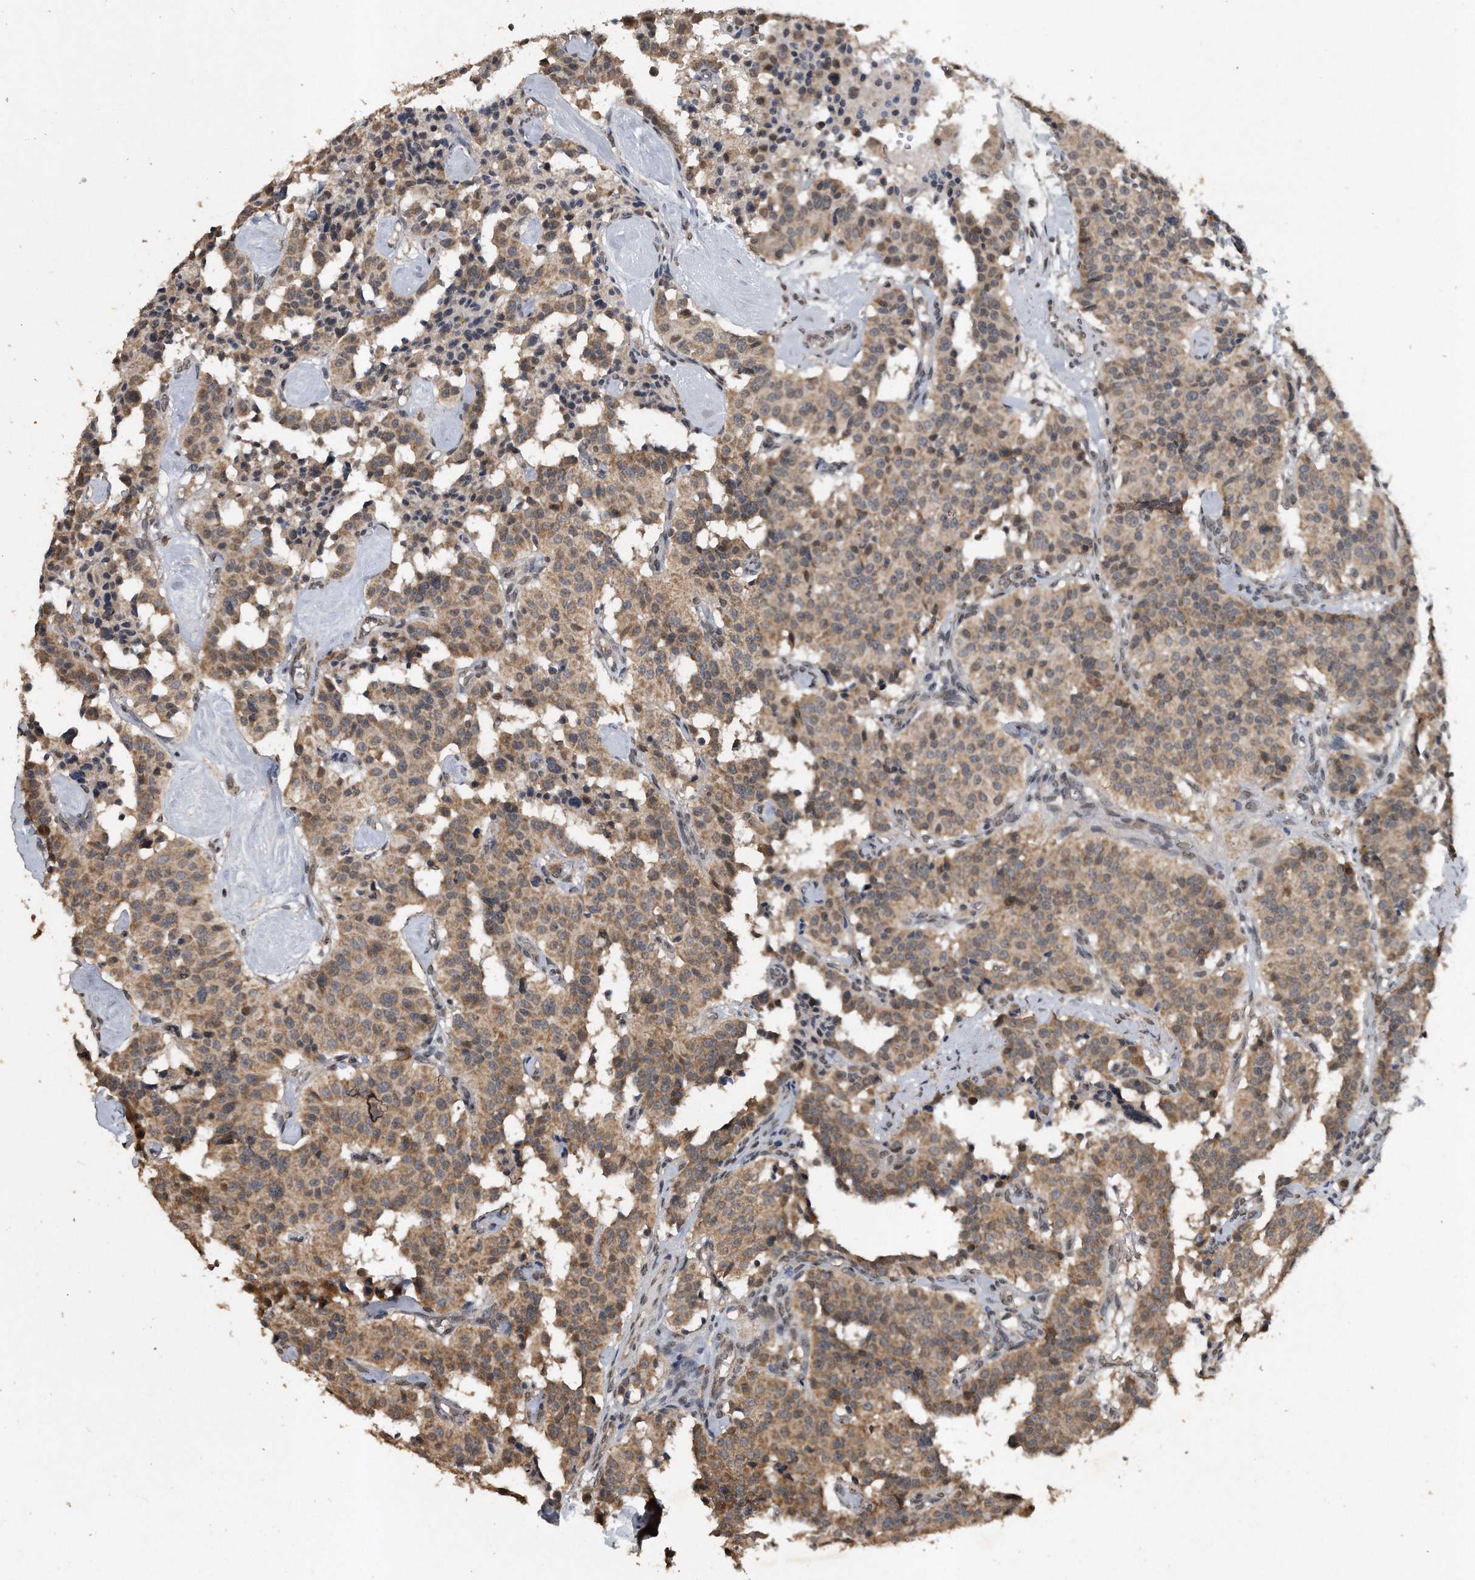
{"staining": {"intensity": "moderate", "quantity": ">75%", "location": "cytoplasmic/membranous"}, "tissue": "carcinoid", "cell_type": "Tumor cells", "image_type": "cancer", "snomed": [{"axis": "morphology", "description": "Carcinoid, malignant, NOS"}, {"axis": "topography", "description": "Lung"}], "caption": "IHC image of neoplastic tissue: human carcinoid stained using immunohistochemistry demonstrates medium levels of moderate protein expression localized specifically in the cytoplasmic/membranous of tumor cells, appearing as a cytoplasmic/membranous brown color.", "gene": "CRYZL1", "patient": {"sex": "male", "age": 30}}